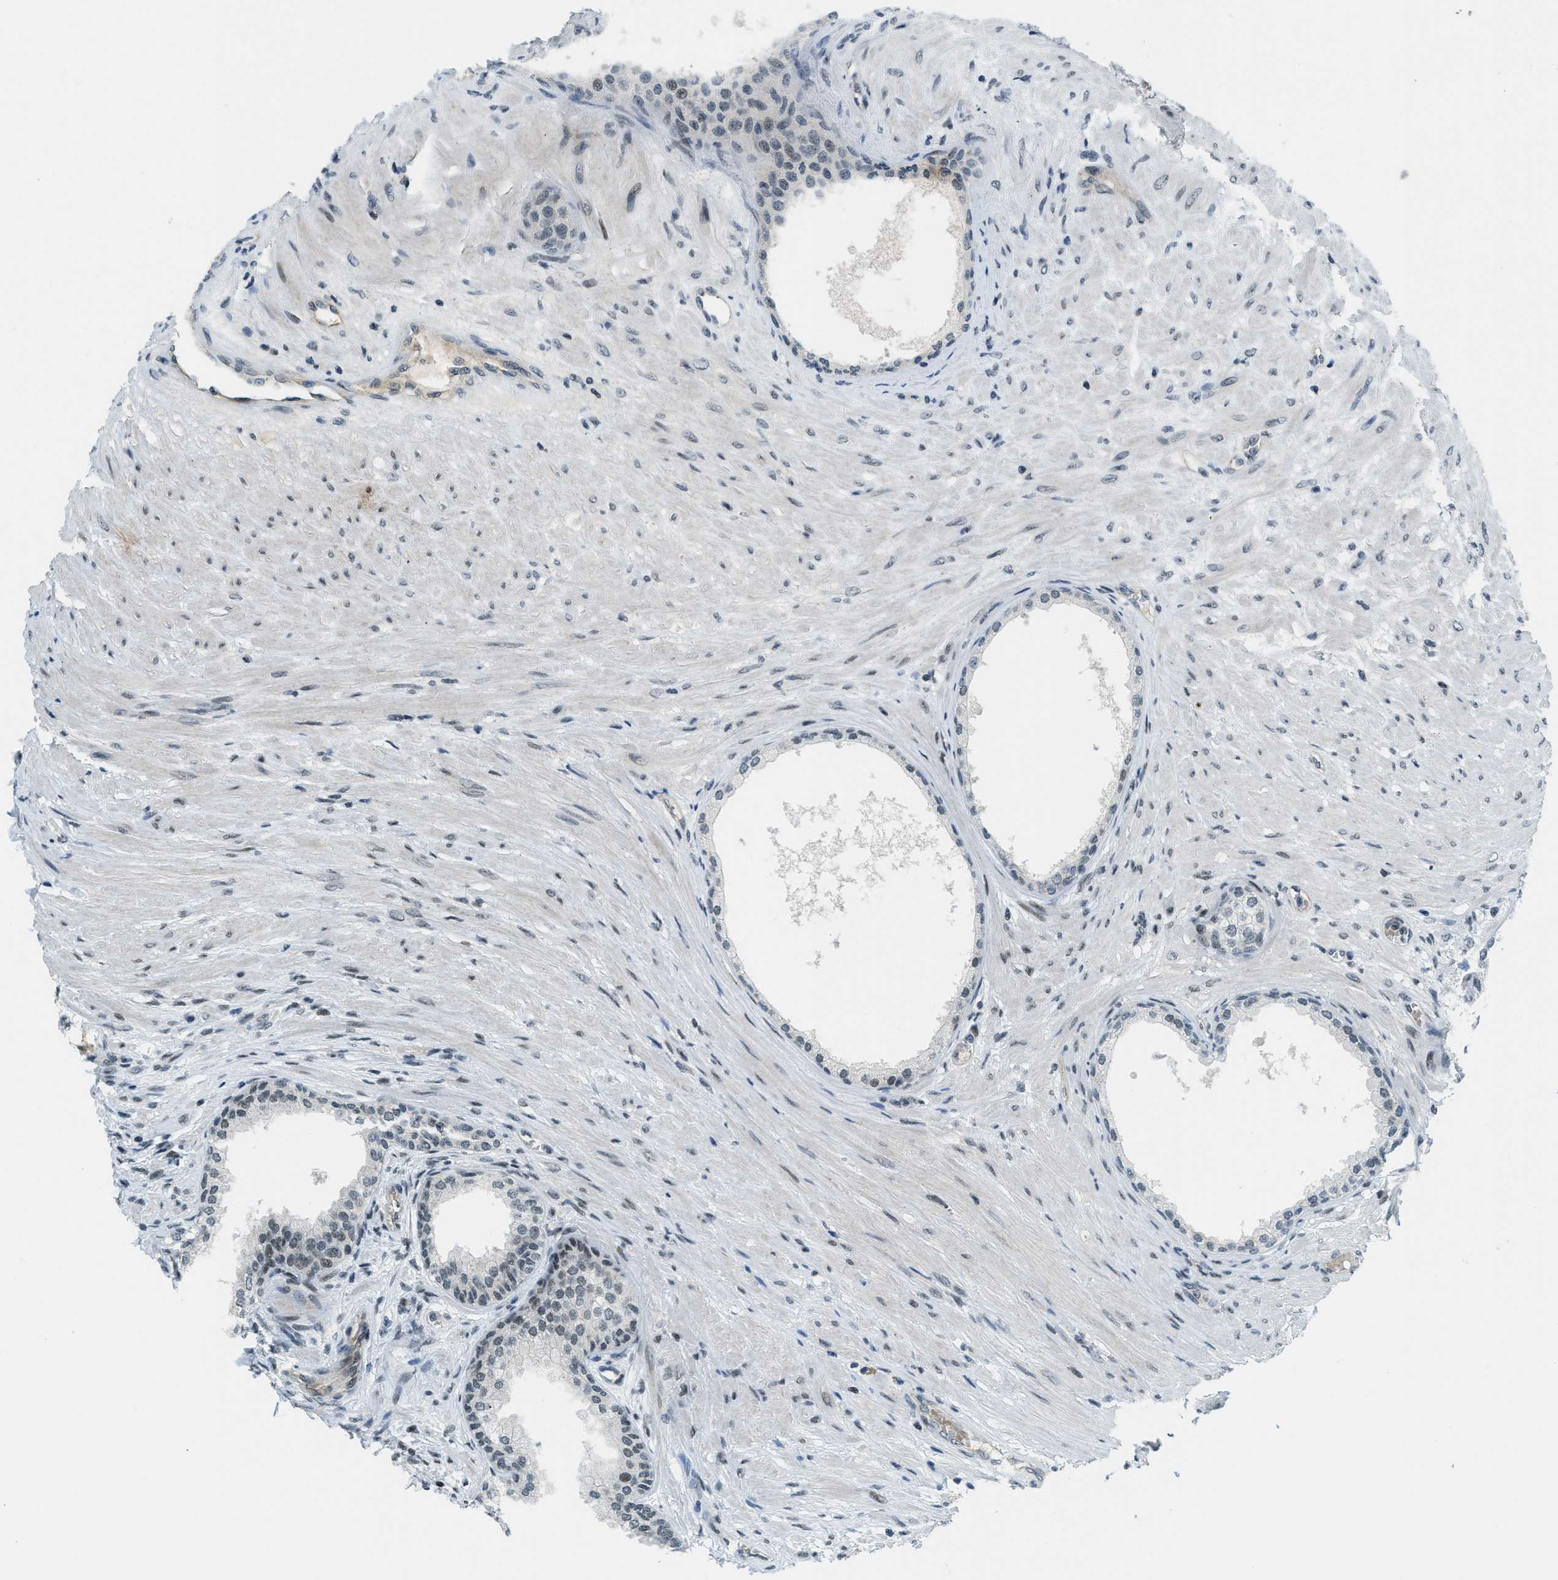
{"staining": {"intensity": "moderate", "quantity": "<25%", "location": "nuclear"}, "tissue": "prostate", "cell_type": "Glandular cells", "image_type": "normal", "snomed": [{"axis": "morphology", "description": "Normal tissue, NOS"}, {"axis": "topography", "description": "Prostate"}], "caption": "Immunohistochemistry histopathology image of normal prostate: prostate stained using immunohistochemistry demonstrates low levels of moderate protein expression localized specifically in the nuclear of glandular cells, appearing as a nuclear brown color.", "gene": "KLF6", "patient": {"sex": "male", "age": 76}}